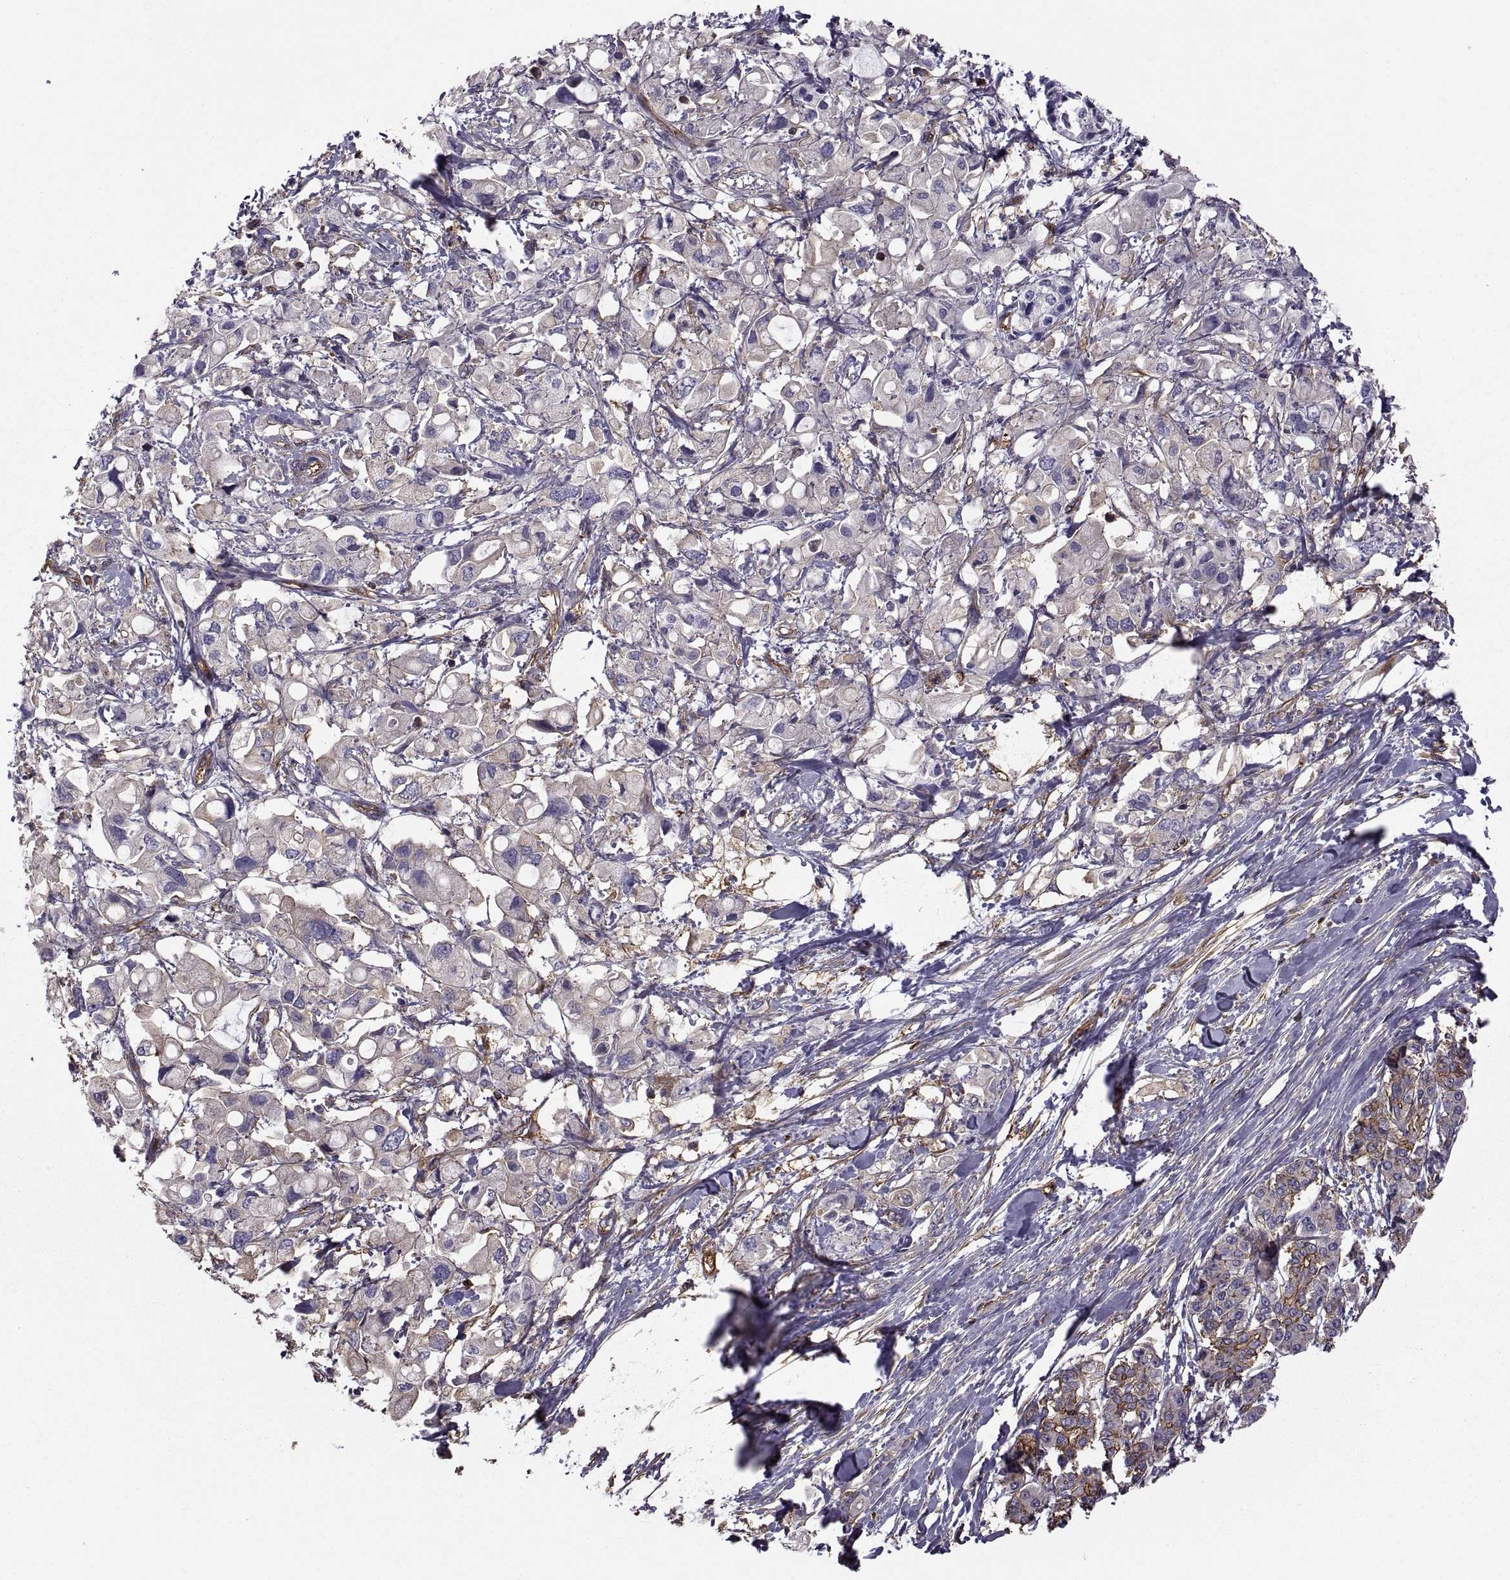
{"staining": {"intensity": "moderate", "quantity": "25%-75%", "location": "cytoplasmic/membranous"}, "tissue": "pancreatic cancer", "cell_type": "Tumor cells", "image_type": "cancer", "snomed": [{"axis": "morphology", "description": "Adenocarcinoma, NOS"}, {"axis": "topography", "description": "Pancreas"}], "caption": "Immunohistochemical staining of pancreatic adenocarcinoma displays medium levels of moderate cytoplasmic/membranous positivity in approximately 25%-75% of tumor cells.", "gene": "MYH9", "patient": {"sex": "female", "age": 56}}